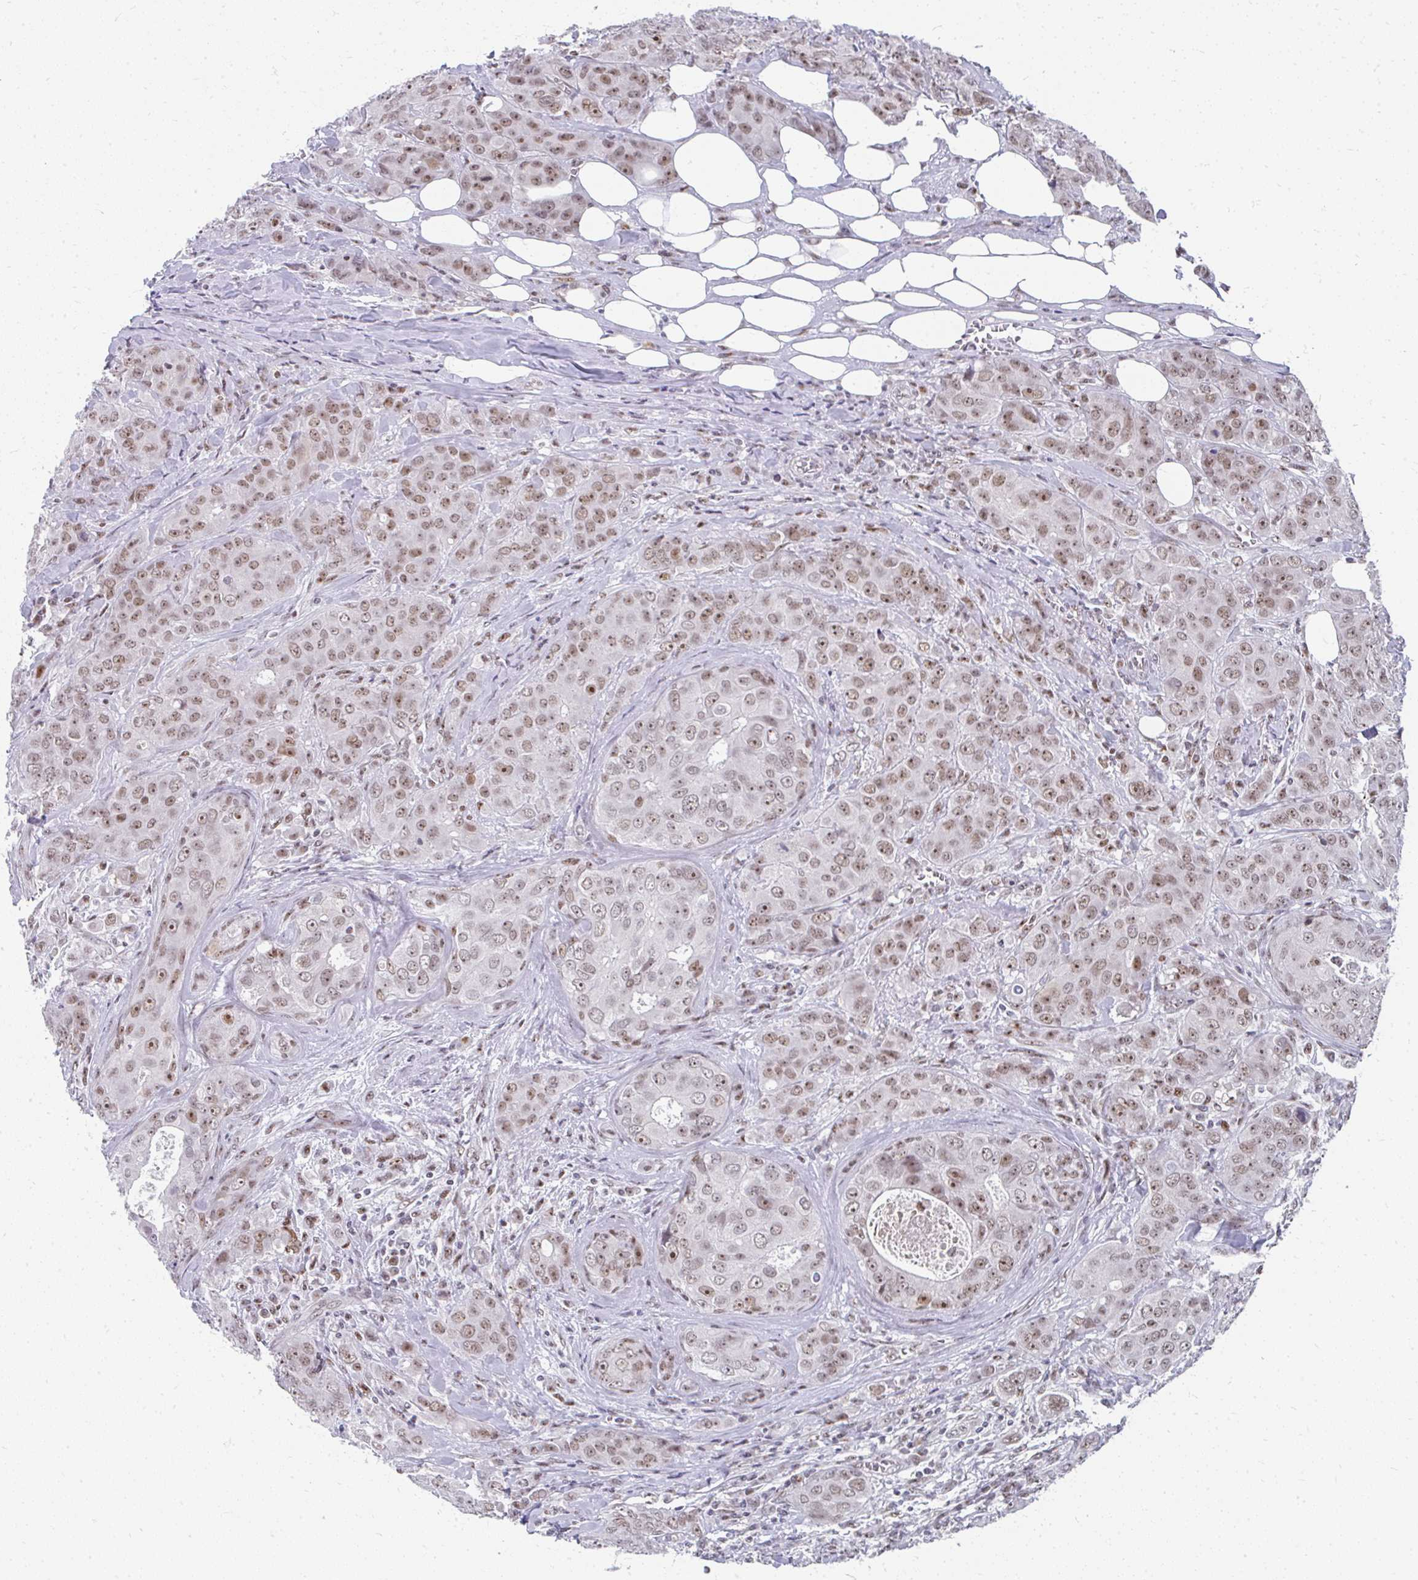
{"staining": {"intensity": "moderate", "quantity": ">75%", "location": "nuclear"}, "tissue": "breast cancer", "cell_type": "Tumor cells", "image_type": "cancer", "snomed": [{"axis": "morphology", "description": "Duct carcinoma"}, {"axis": "topography", "description": "Breast"}], "caption": "This photomicrograph exhibits breast invasive ductal carcinoma stained with immunohistochemistry (IHC) to label a protein in brown. The nuclear of tumor cells show moderate positivity for the protein. Nuclei are counter-stained blue.", "gene": "GTF2H1", "patient": {"sex": "female", "age": 43}}